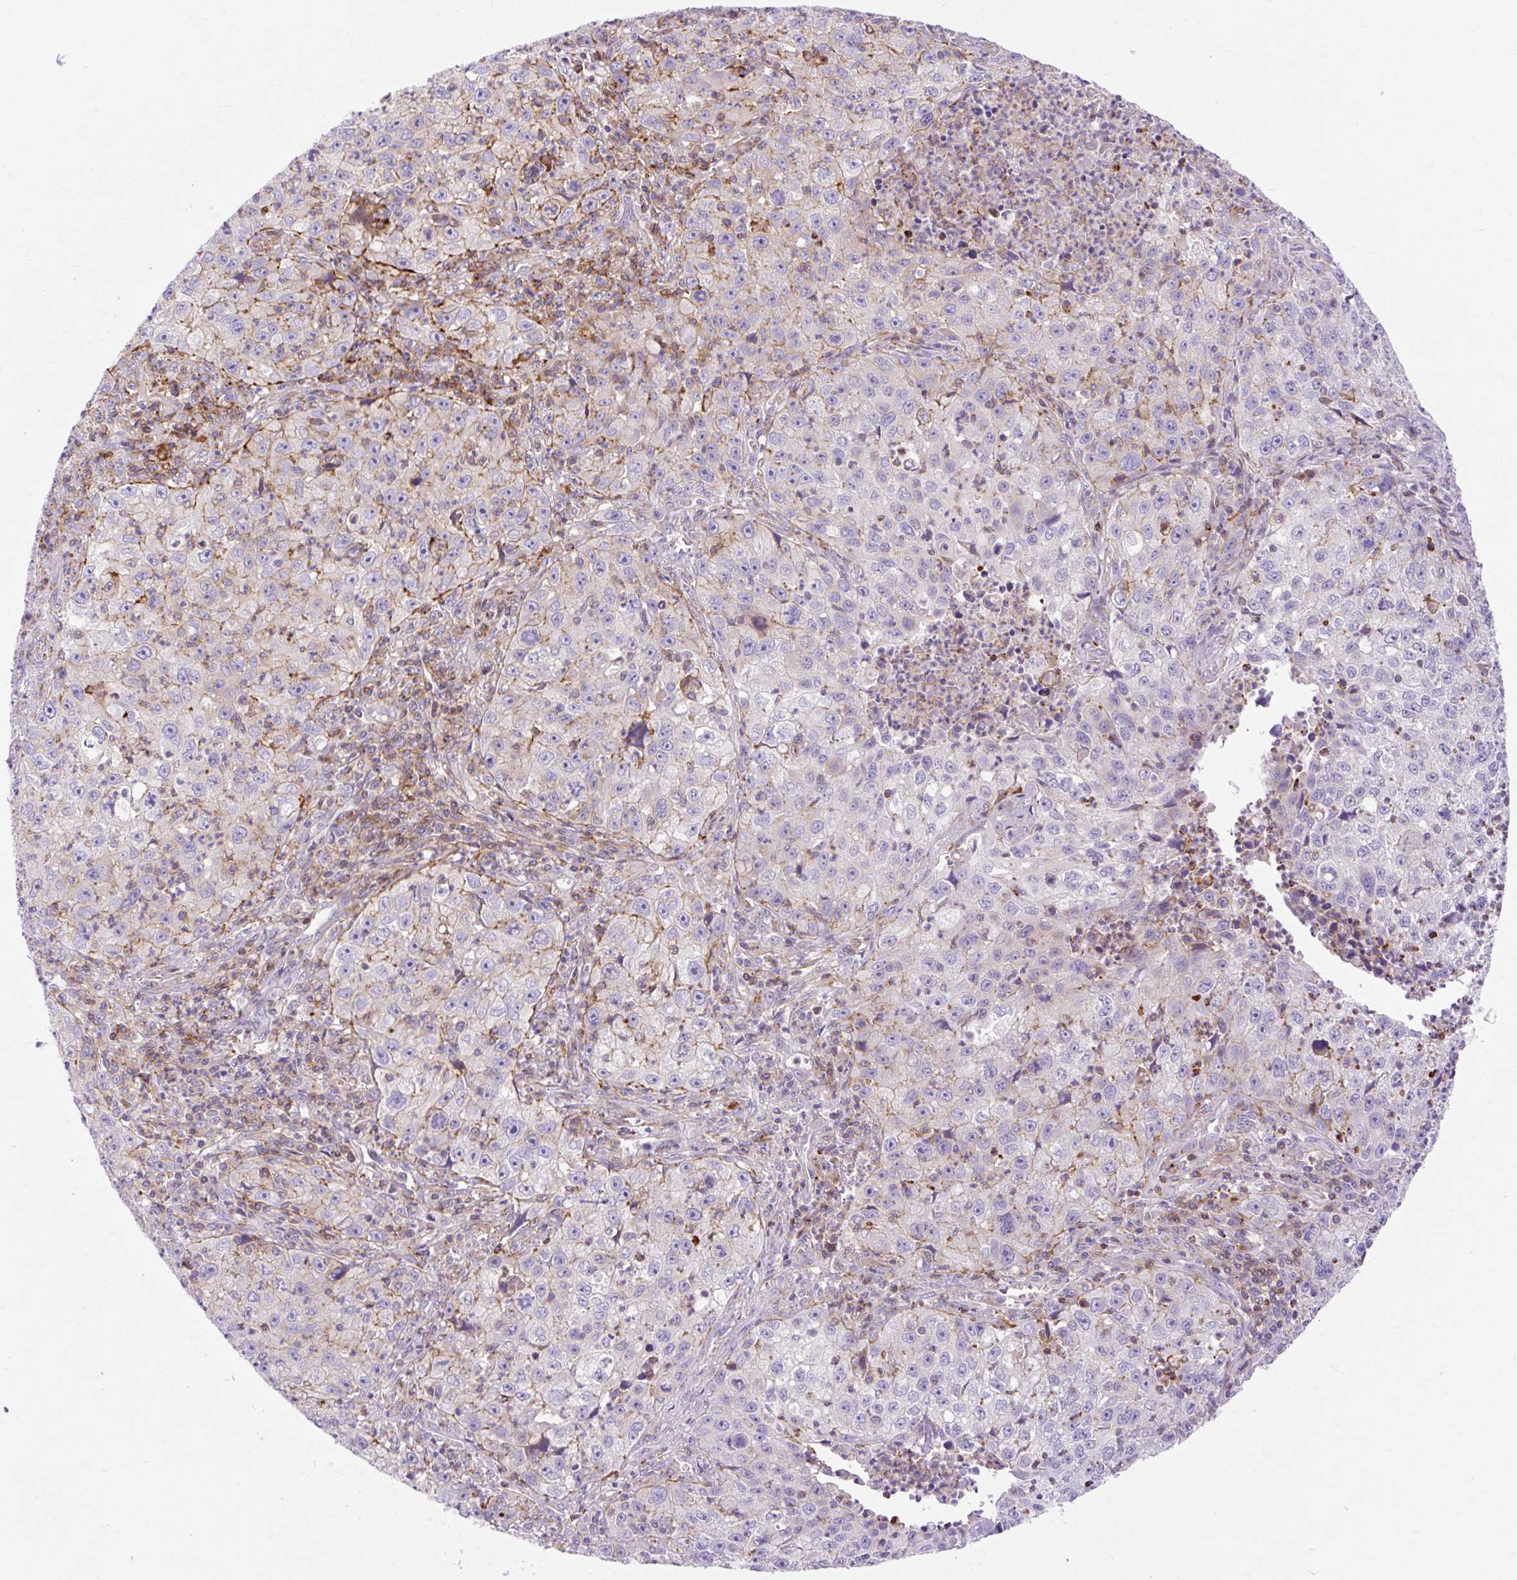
{"staining": {"intensity": "negative", "quantity": "none", "location": "none"}, "tissue": "lung cancer", "cell_type": "Tumor cells", "image_type": "cancer", "snomed": [{"axis": "morphology", "description": "Squamous cell carcinoma, NOS"}, {"axis": "topography", "description": "Lung"}], "caption": "High power microscopy photomicrograph of an IHC image of lung squamous cell carcinoma, revealing no significant staining in tumor cells. (DAB immunohistochemistry with hematoxylin counter stain).", "gene": "CORO7-PAM16", "patient": {"sex": "male", "age": 71}}